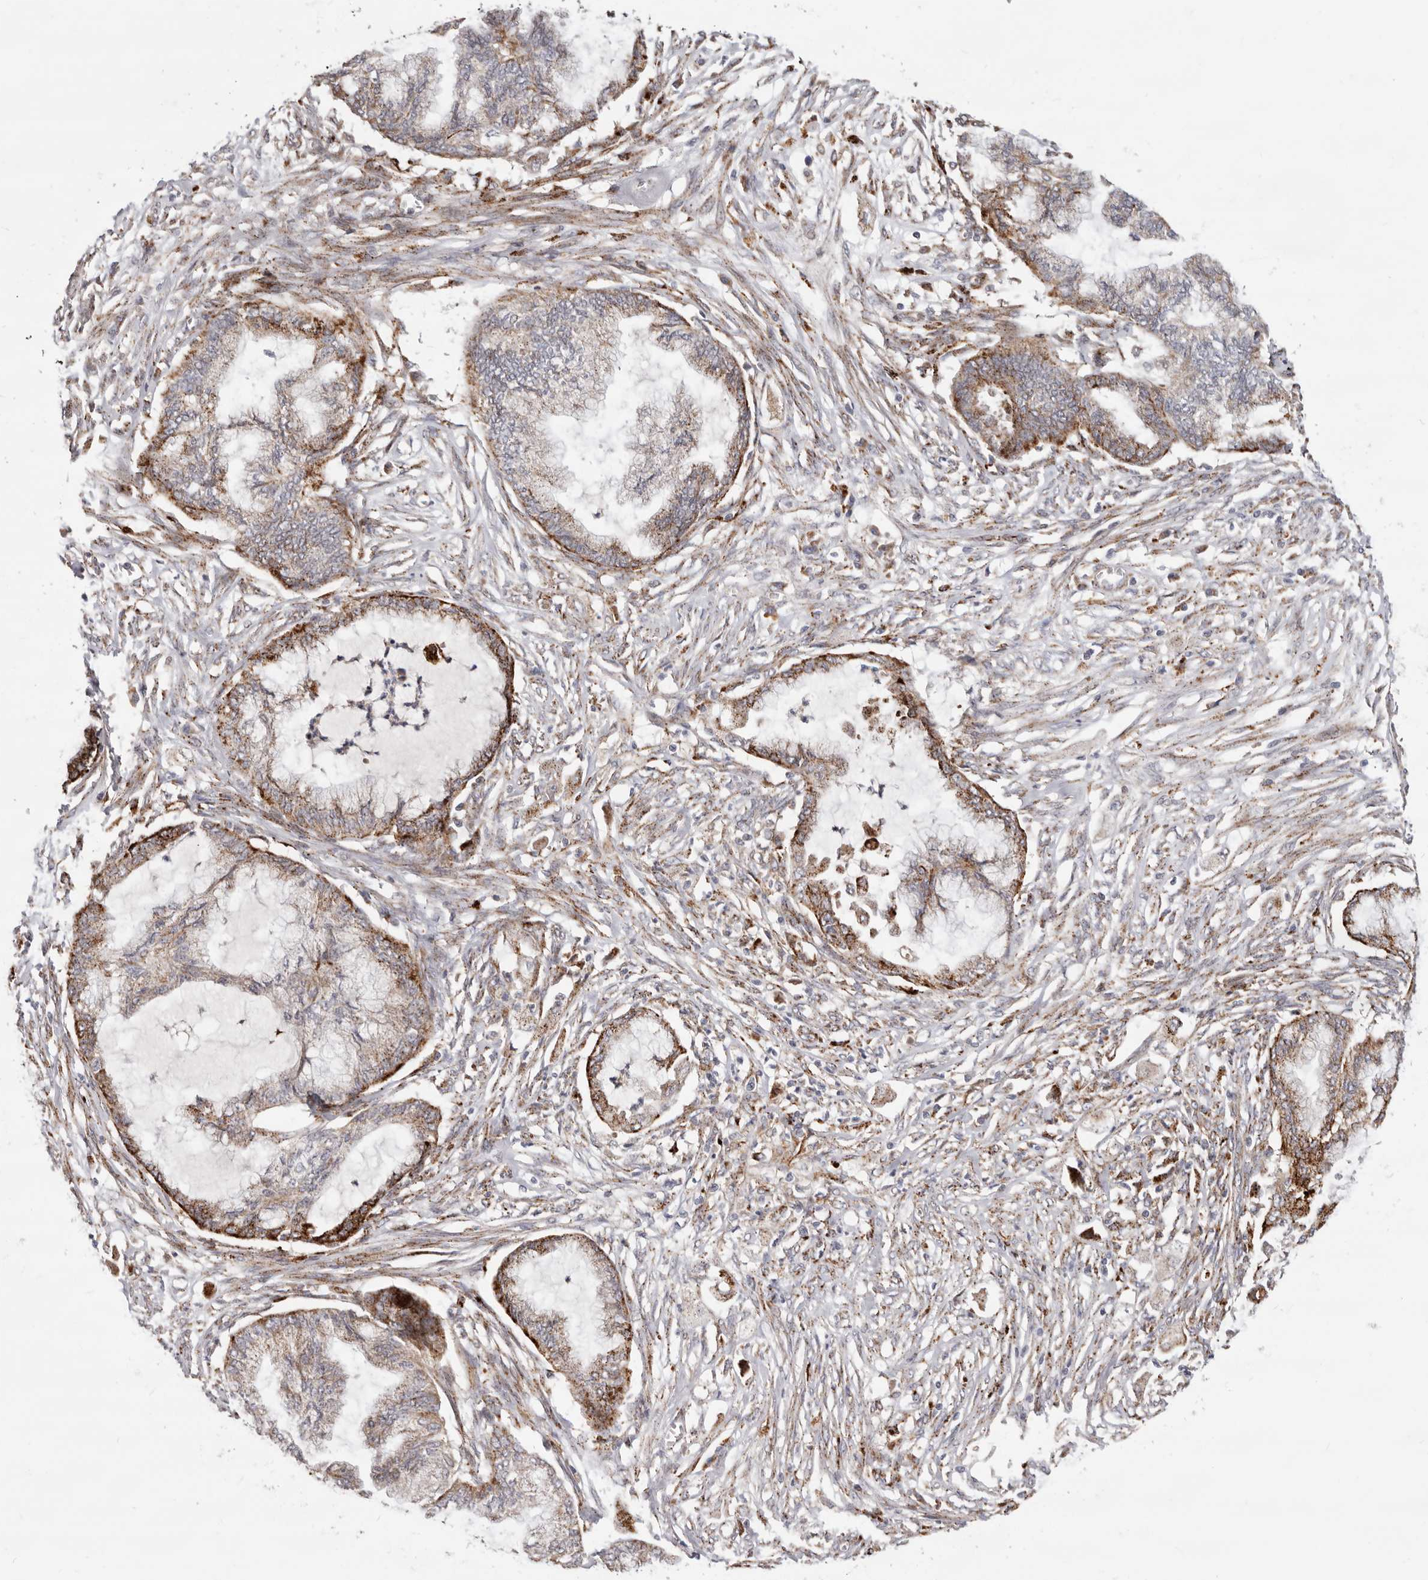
{"staining": {"intensity": "moderate", "quantity": ">75%", "location": "cytoplasmic/membranous"}, "tissue": "endometrial cancer", "cell_type": "Tumor cells", "image_type": "cancer", "snomed": [{"axis": "morphology", "description": "Adenocarcinoma, NOS"}, {"axis": "topography", "description": "Endometrium"}], "caption": "Adenocarcinoma (endometrial) was stained to show a protein in brown. There is medium levels of moderate cytoplasmic/membranous staining in about >75% of tumor cells. The staining was performed using DAB (3,3'-diaminobenzidine), with brown indicating positive protein expression. Nuclei are stained blue with hematoxylin.", "gene": "TOR3A", "patient": {"sex": "female", "age": 86}}